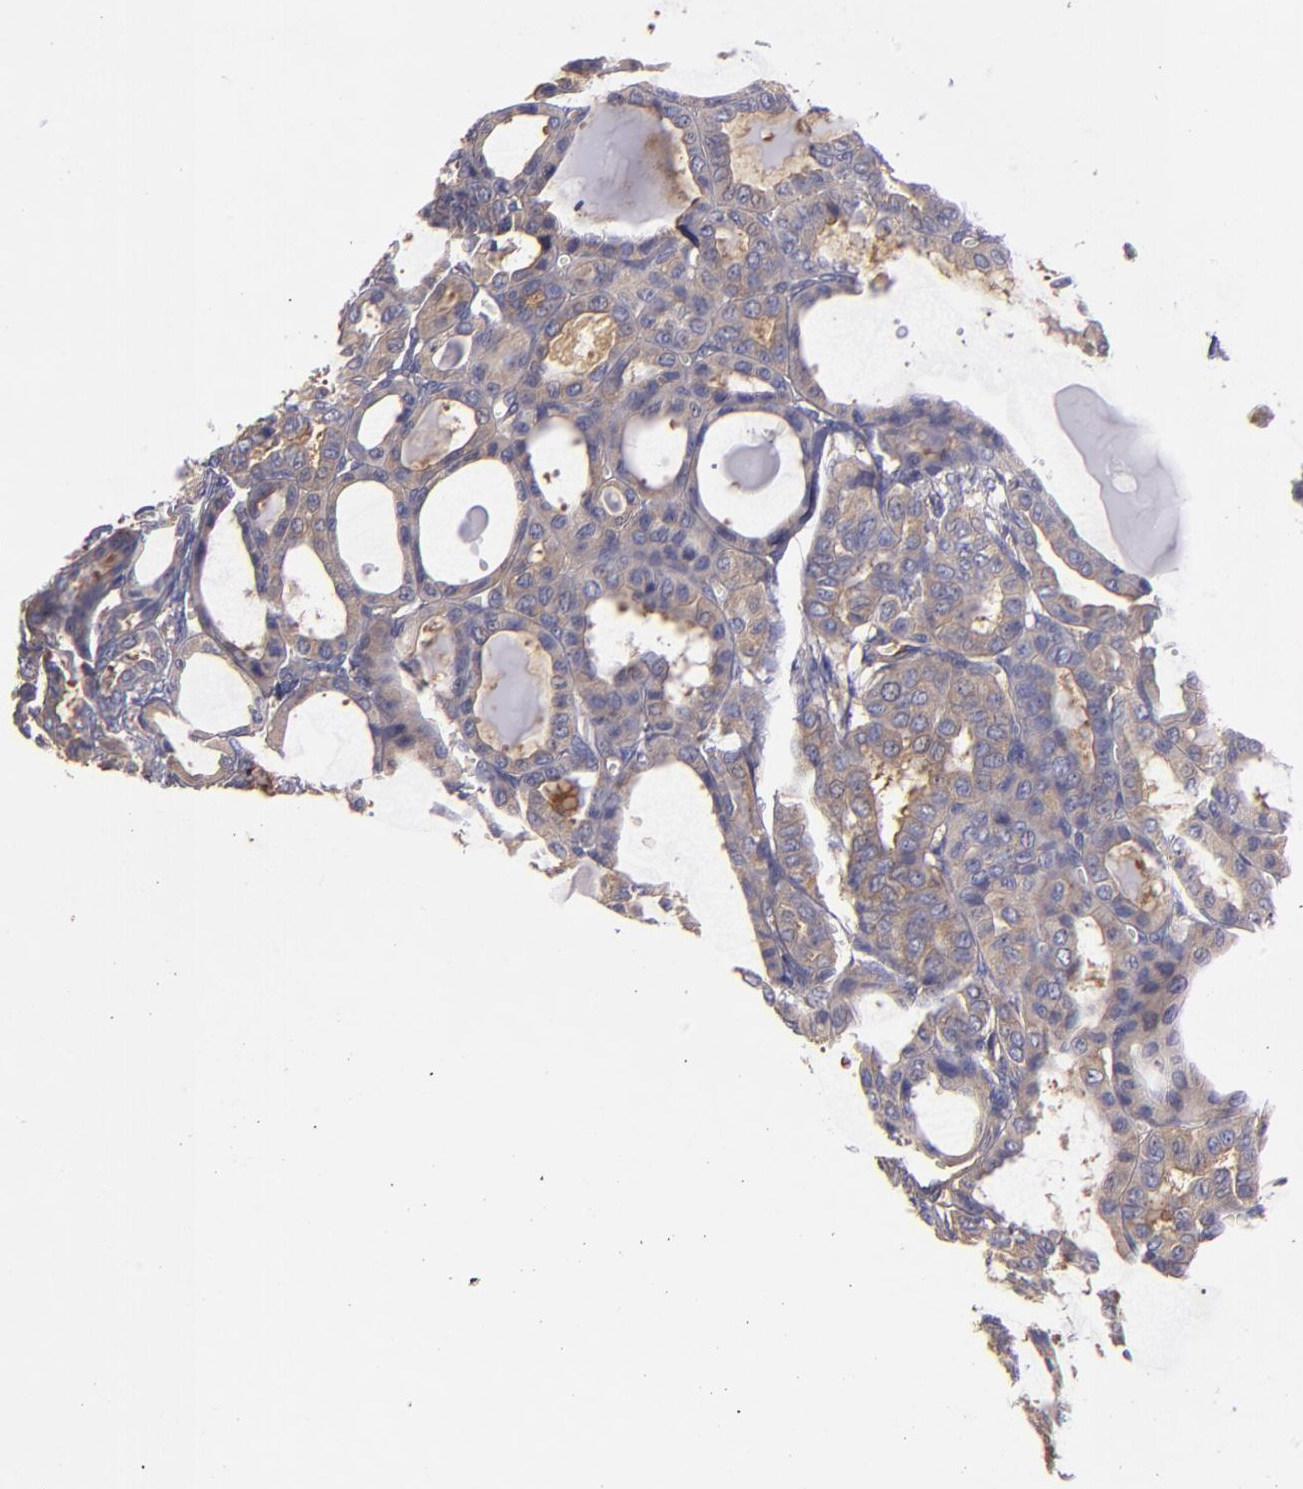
{"staining": {"intensity": "weak", "quantity": ">75%", "location": "cytoplasmic/membranous"}, "tissue": "thyroid cancer", "cell_type": "Tumor cells", "image_type": "cancer", "snomed": [{"axis": "morphology", "description": "Carcinoma, NOS"}, {"axis": "topography", "description": "Thyroid gland"}], "caption": "A low amount of weak cytoplasmic/membranous staining is appreciated in approximately >75% of tumor cells in carcinoma (thyroid) tissue. The protein is shown in brown color, while the nuclei are stained blue.", "gene": "CARS1", "patient": {"sex": "female", "age": 91}}